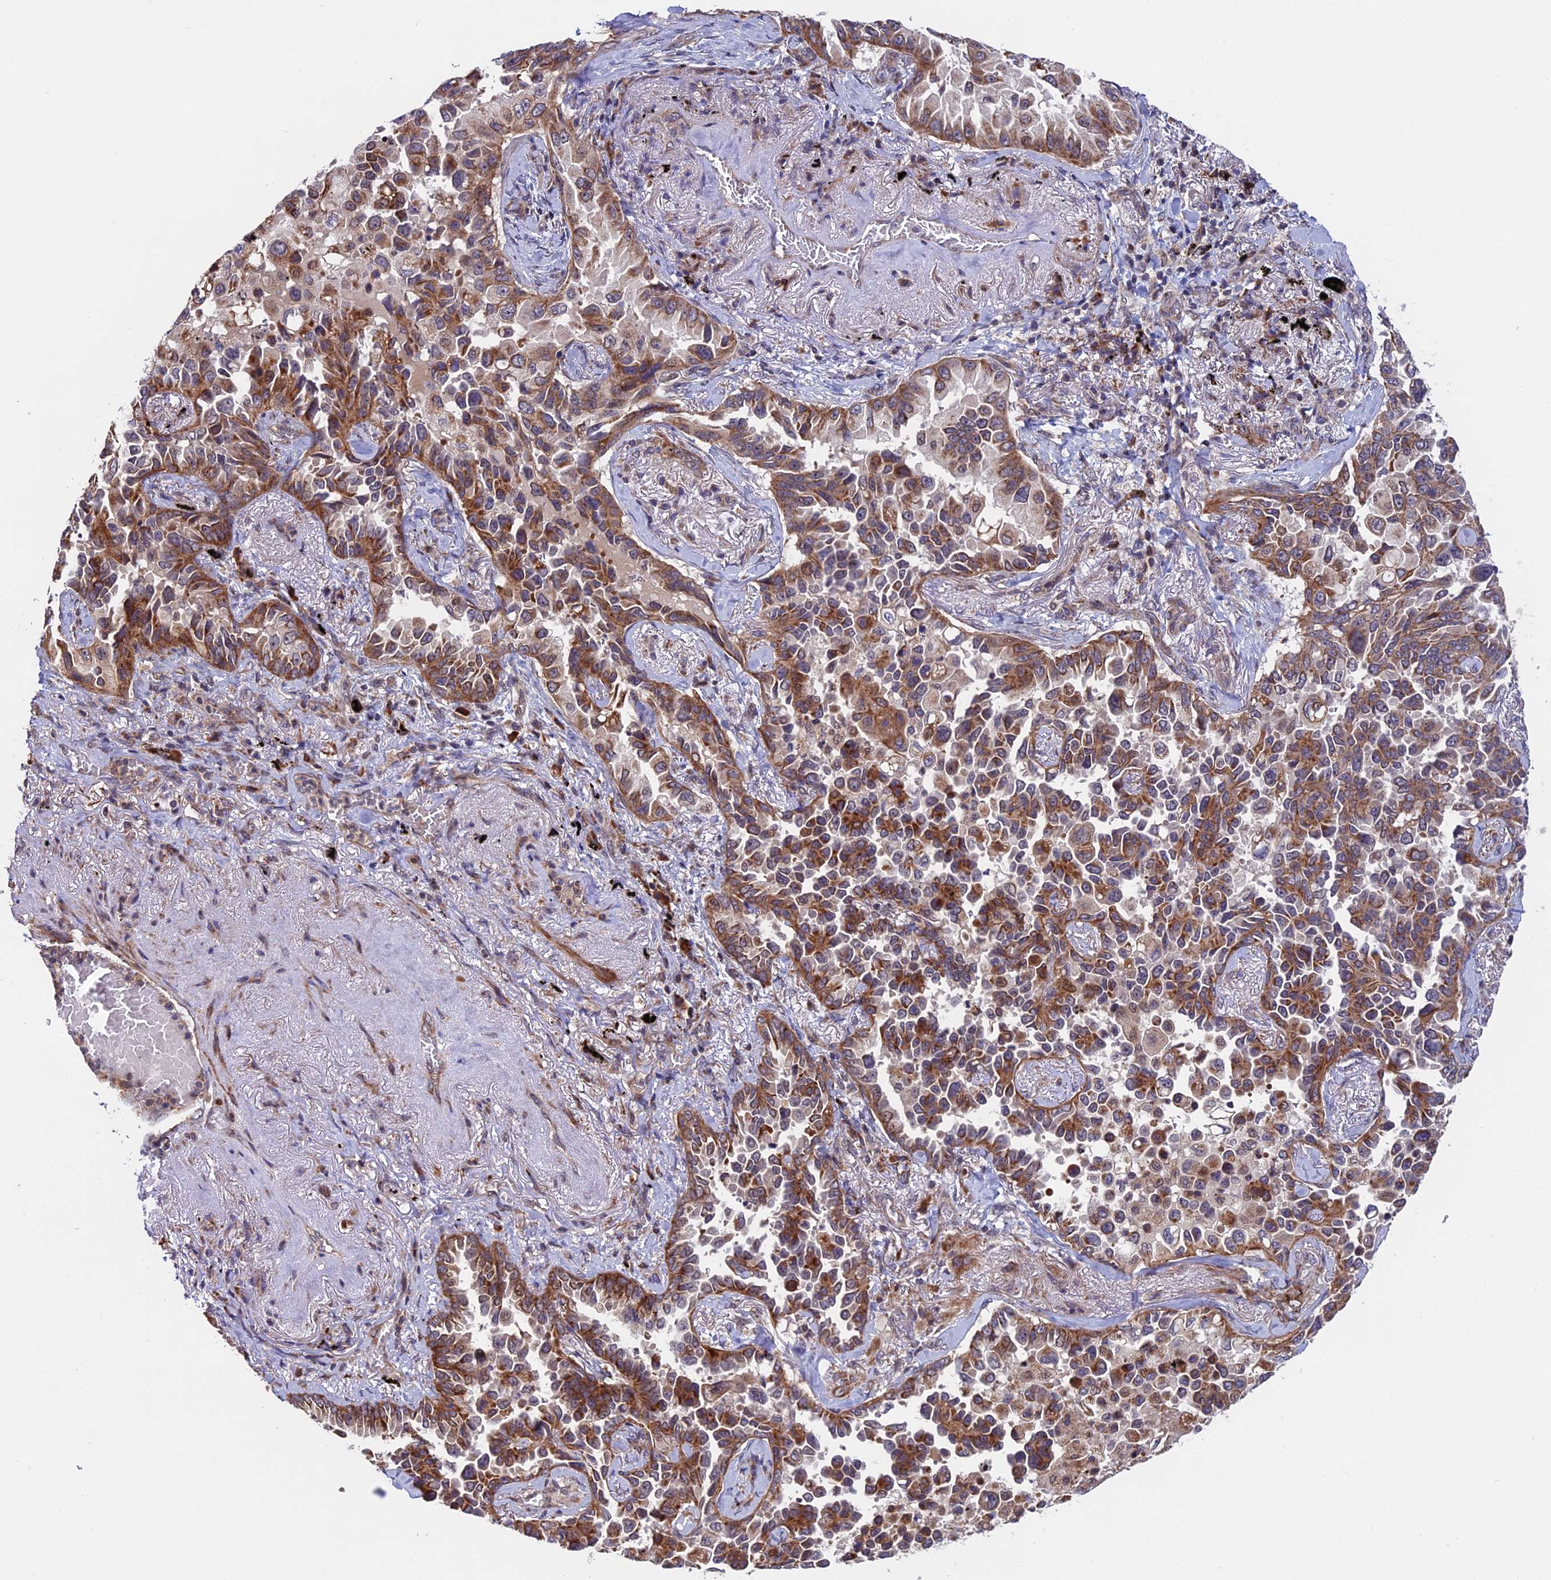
{"staining": {"intensity": "moderate", "quantity": ">75%", "location": "cytoplasmic/membranous"}, "tissue": "lung cancer", "cell_type": "Tumor cells", "image_type": "cancer", "snomed": [{"axis": "morphology", "description": "Adenocarcinoma, NOS"}, {"axis": "topography", "description": "Lung"}], "caption": "High-magnification brightfield microscopy of adenocarcinoma (lung) stained with DAB (brown) and counterstained with hematoxylin (blue). tumor cells exhibit moderate cytoplasmic/membranous staining is identified in about>75% of cells.", "gene": "RNF17", "patient": {"sex": "female", "age": 67}}